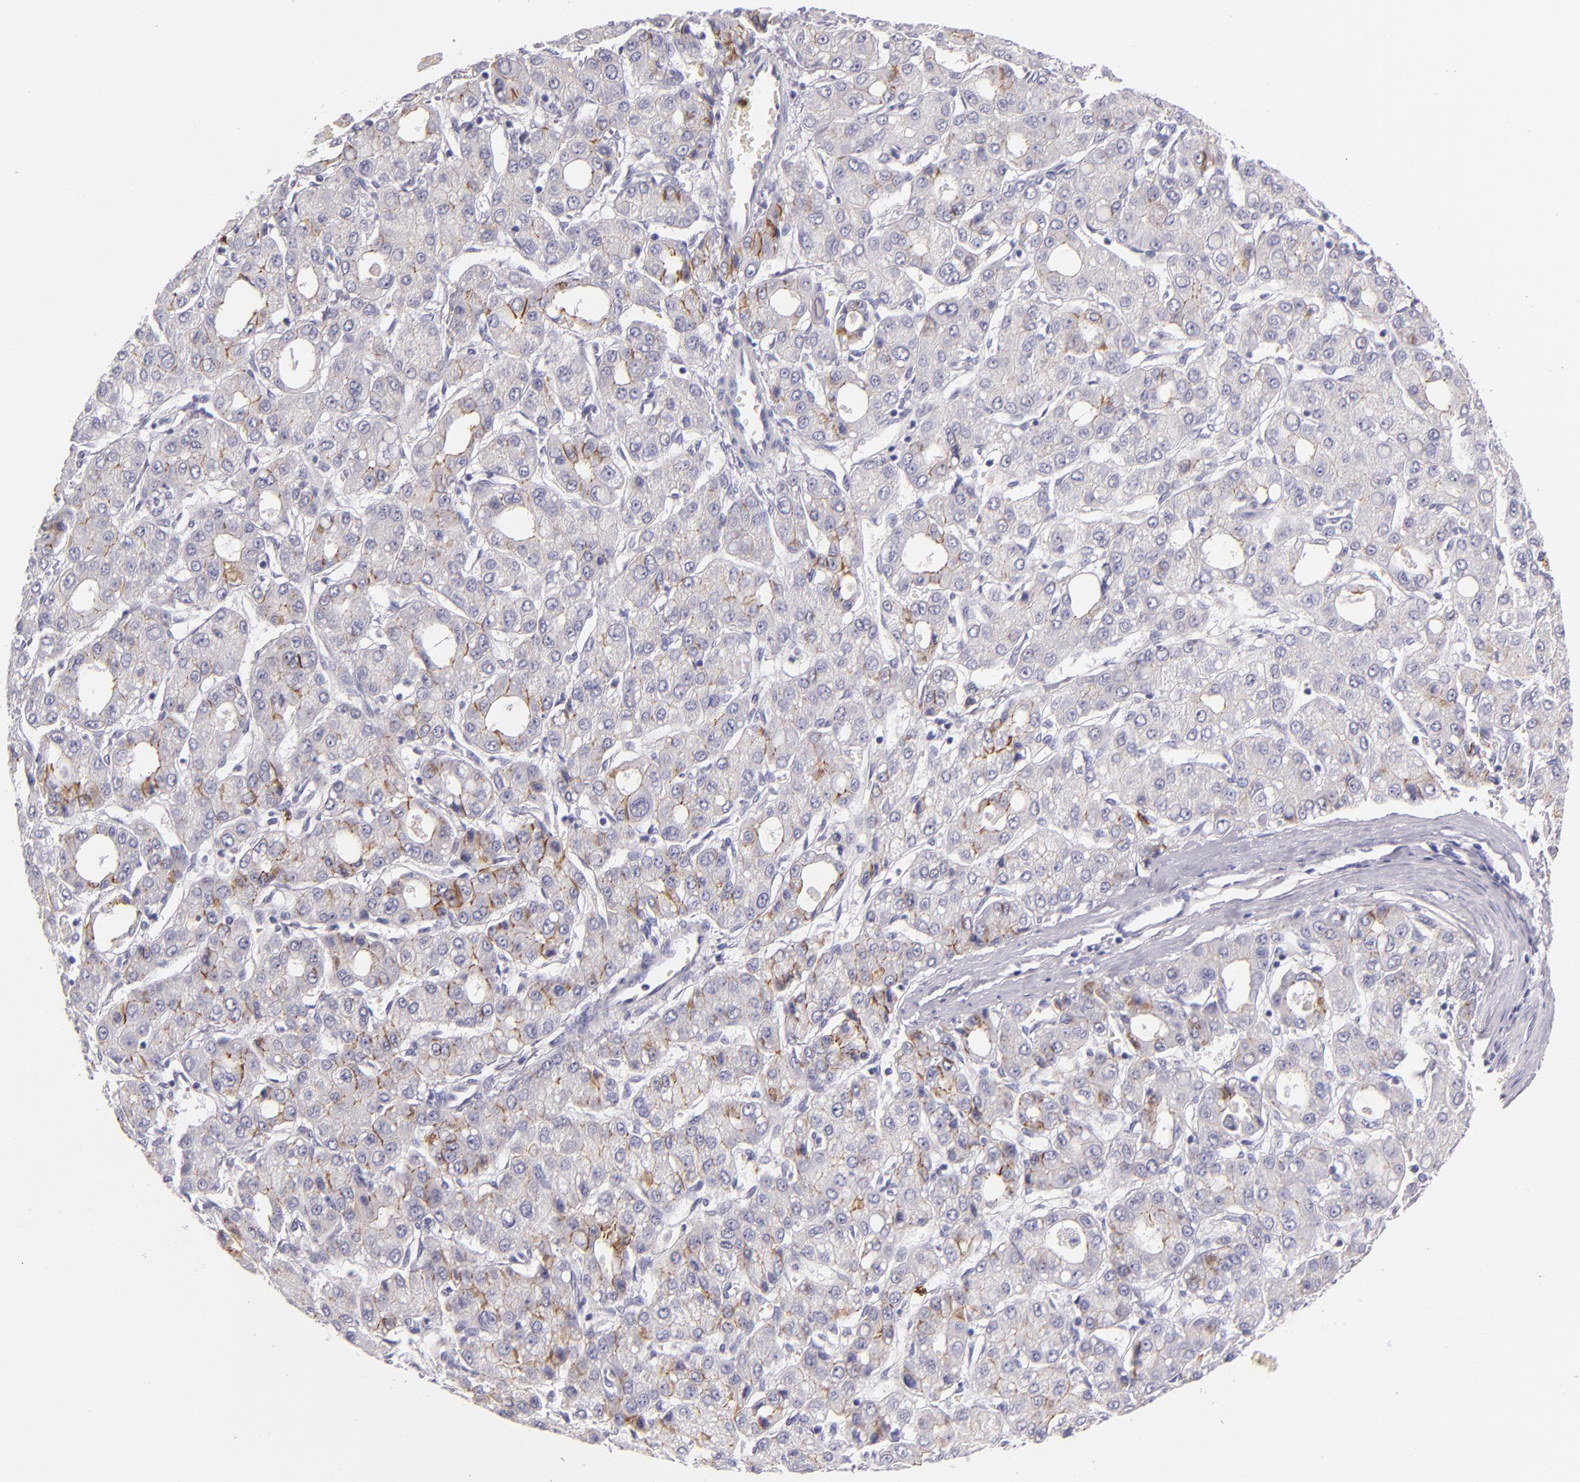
{"staining": {"intensity": "moderate", "quantity": "25%-75%", "location": "cytoplasmic/membranous"}, "tissue": "liver cancer", "cell_type": "Tumor cells", "image_type": "cancer", "snomed": [{"axis": "morphology", "description": "Carcinoma, Hepatocellular, NOS"}, {"axis": "topography", "description": "Liver"}], "caption": "Brown immunohistochemical staining in human liver hepatocellular carcinoma reveals moderate cytoplasmic/membranous staining in approximately 25%-75% of tumor cells.", "gene": "CDH3", "patient": {"sex": "male", "age": 69}}